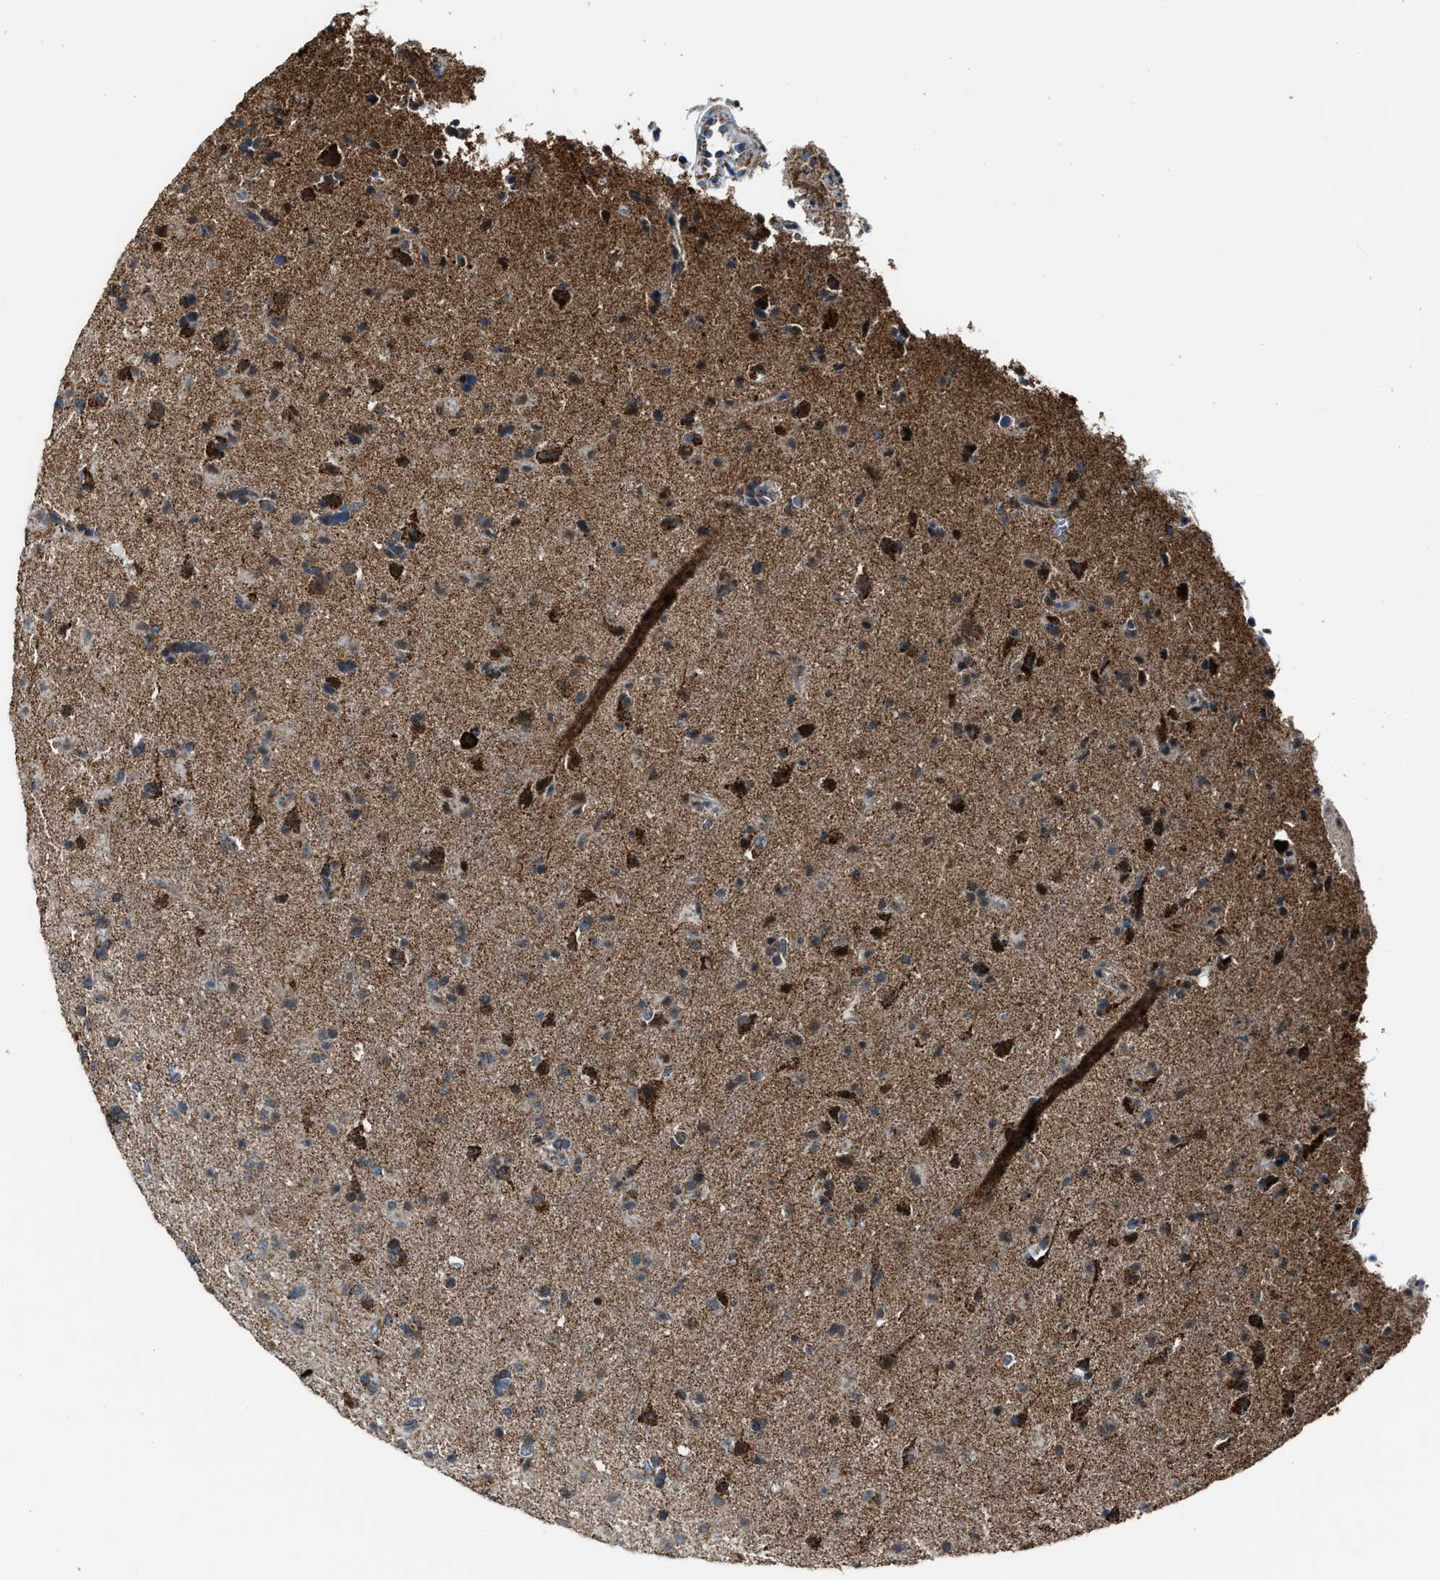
{"staining": {"intensity": "weak", "quantity": ">75%", "location": "cytoplasmic/membranous"}, "tissue": "glioma", "cell_type": "Tumor cells", "image_type": "cancer", "snomed": [{"axis": "morphology", "description": "Glioma, malignant, Low grade"}, {"axis": "topography", "description": "Brain"}], "caption": "Protein staining exhibits weak cytoplasmic/membranous expression in about >75% of tumor cells in glioma.", "gene": "CHN2", "patient": {"sex": "male", "age": 65}}